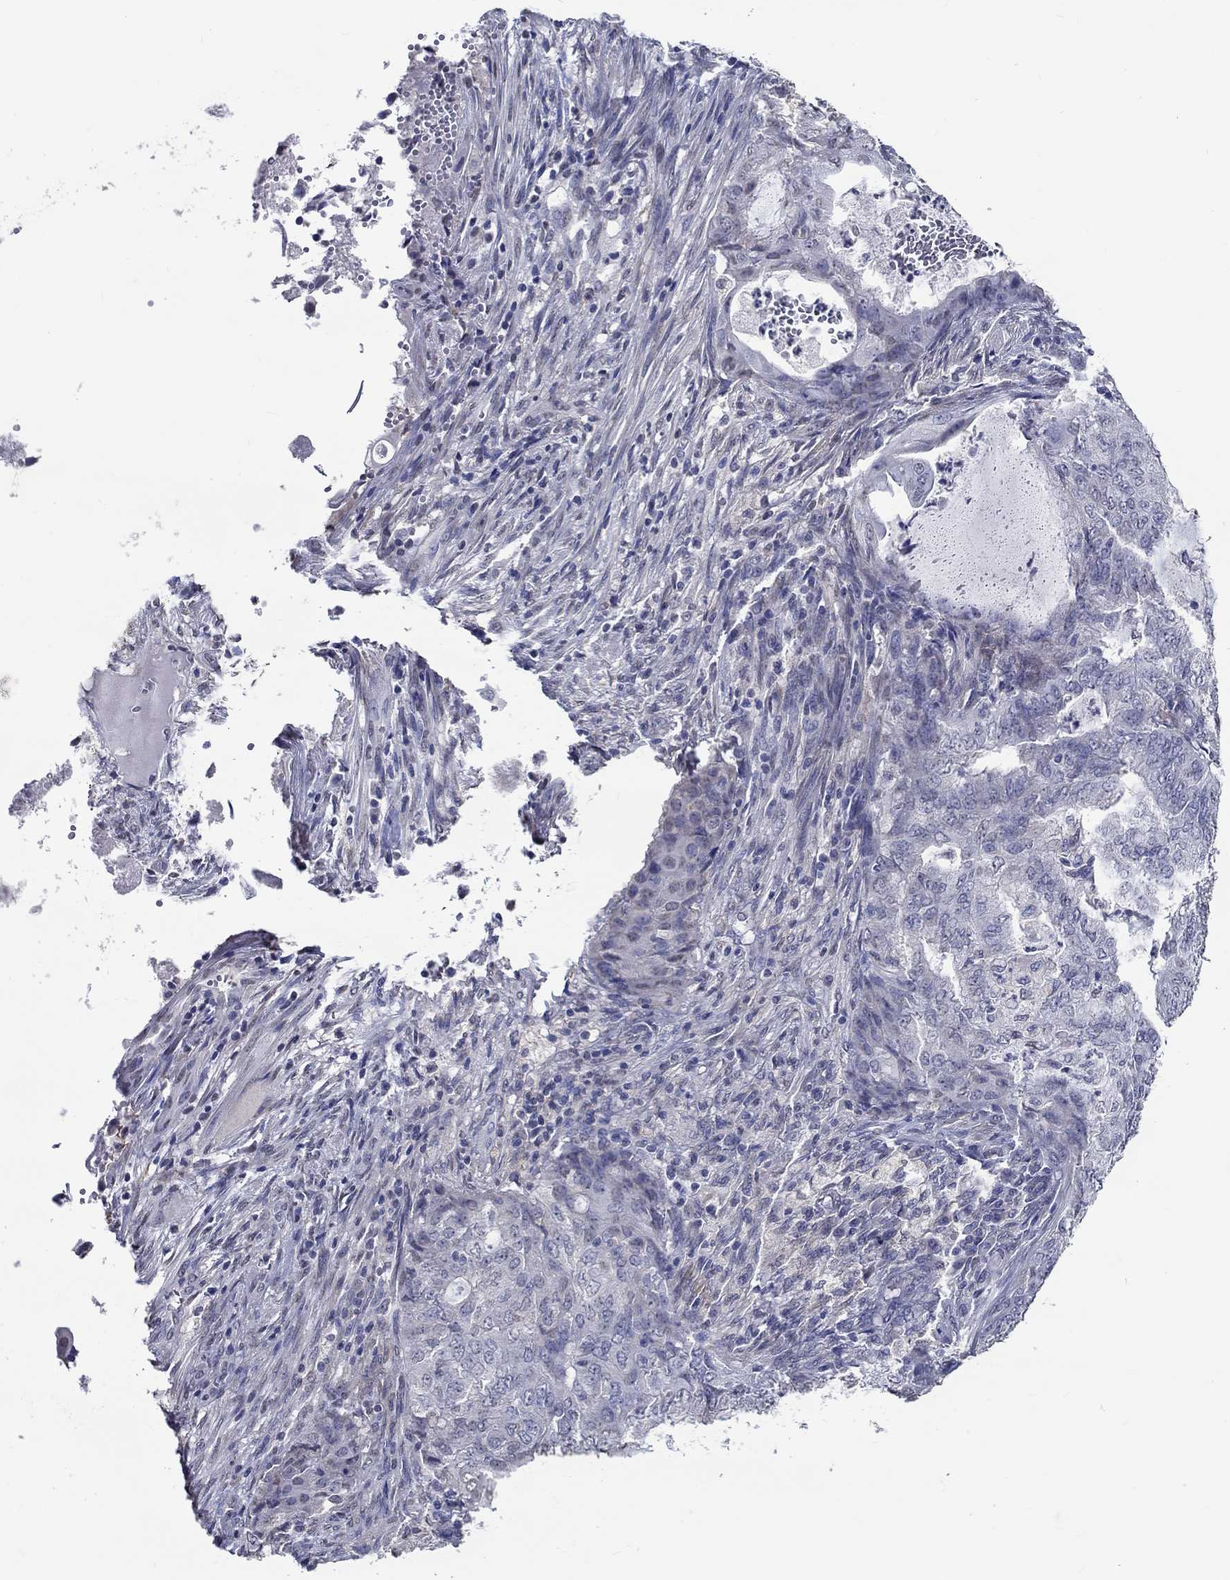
{"staining": {"intensity": "negative", "quantity": "none", "location": "none"}, "tissue": "endometrial cancer", "cell_type": "Tumor cells", "image_type": "cancer", "snomed": [{"axis": "morphology", "description": "Adenocarcinoma, NOS"}, {"axis": "topography", "description": "Endometrium"}], "caption": "This micrograph is of endometrial cancer (adenocarcinoma) stained with immunohistochemistry (IHC) to label a protein in brown with the nuclei are counter-stained blue. There is no staining in tumor cells.", "gene": "PDE1B", "patient": {"sex": "female", "age": 62}}